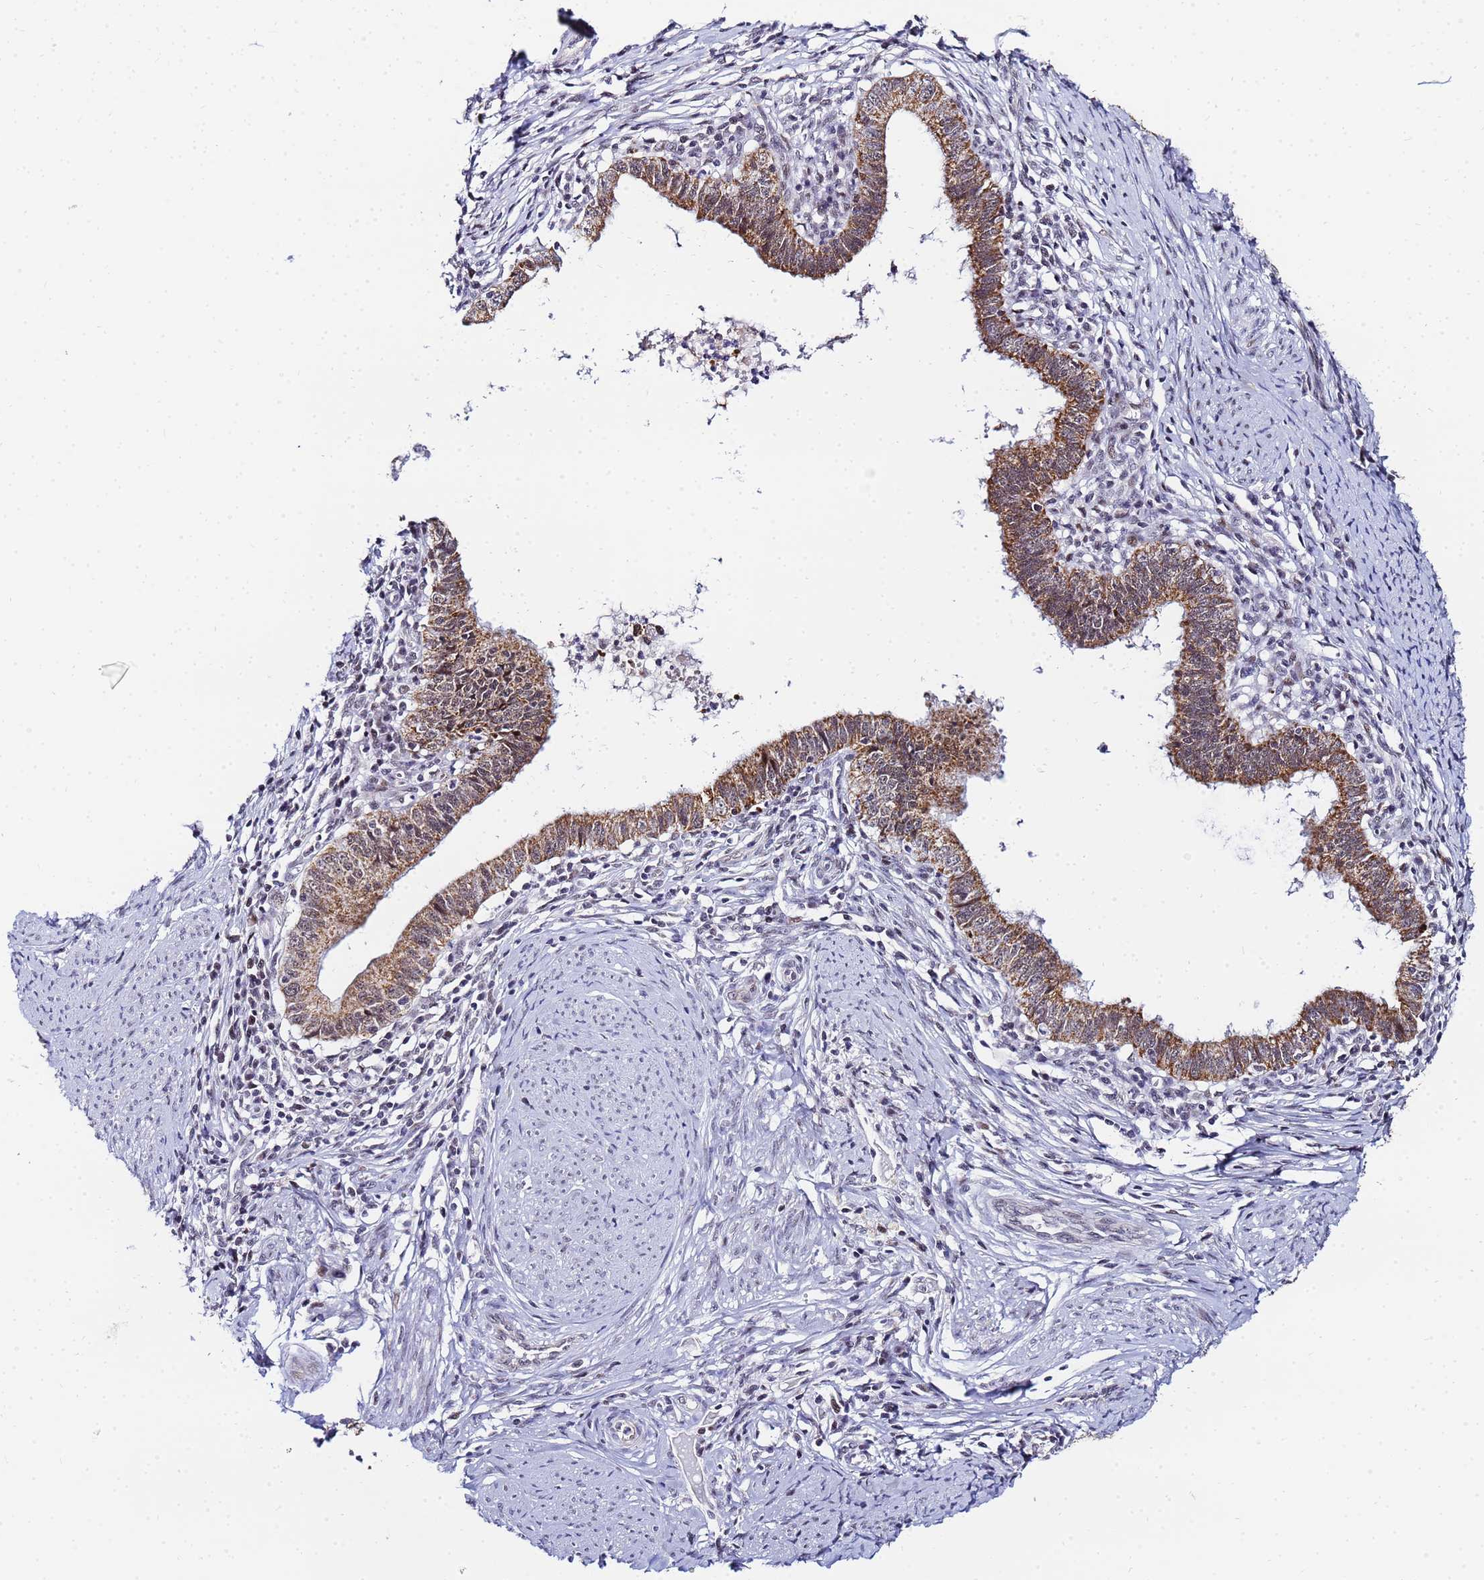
{"staining": {"intensity": "moderate", "quantity": ">75%", "location": "cytoplasmic/membranous"}, "tissue": "cervical cancer", "cell_type": "Tumor cells", "image_type": "cancer", "snomed": [{"axis": "morphology", "description": "Adenocarcinoma, NOS"}, {"axis": "topography", "description": "Cervix"}], "caption": "Tumor cells display moderate cytoplasmic/membranous positivity in approximately >75% of cells in cervical cancer. (DAB = brown stain, brightfield microscopy at high magnification).", "gene": "CKMT1A", "patient": {"sex": "female", "age": 36}}